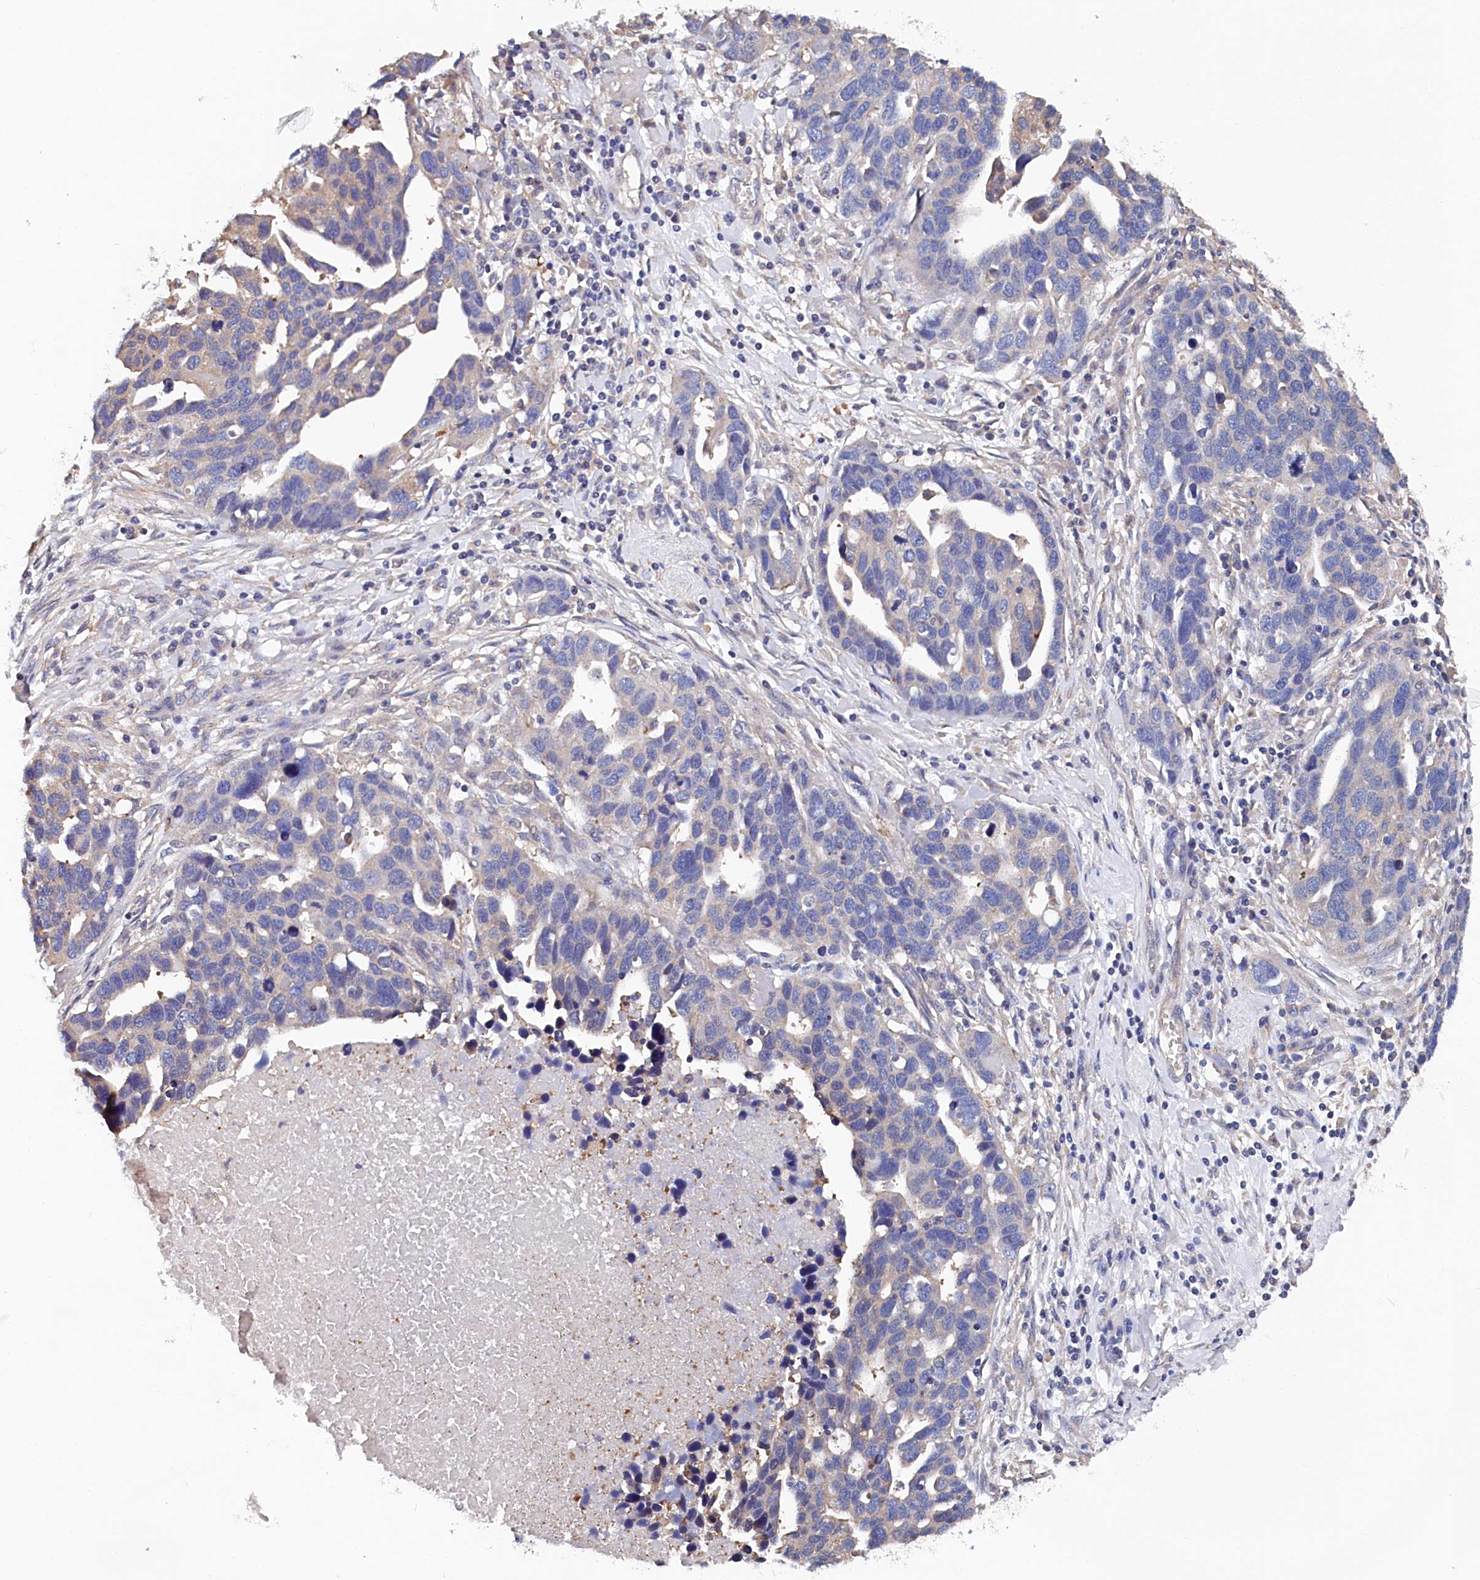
{"staining": {"intensity": "weak", "quantity": "<25%", "location": "cytoplasmic/membranous"}, "tissue": "ovarian cancer", "cell_type": "Tumor cells", "image_type": "cancer", "snomed": [{"axis": "morphology", "description": "Cystadenocarcinoma, serous, NOS"}, {"axis": "topography", "description": "Ovary"}], "caption": "Immunohistochemical staining of human ovarian cancer (serous cystadenocarcinoma) exhibits no significant positivity in tumor cells. (DAB IHC with hematoxylin counter stain).", "gene": "BHMT", "patient": {"sex": "female", "age": 54}}